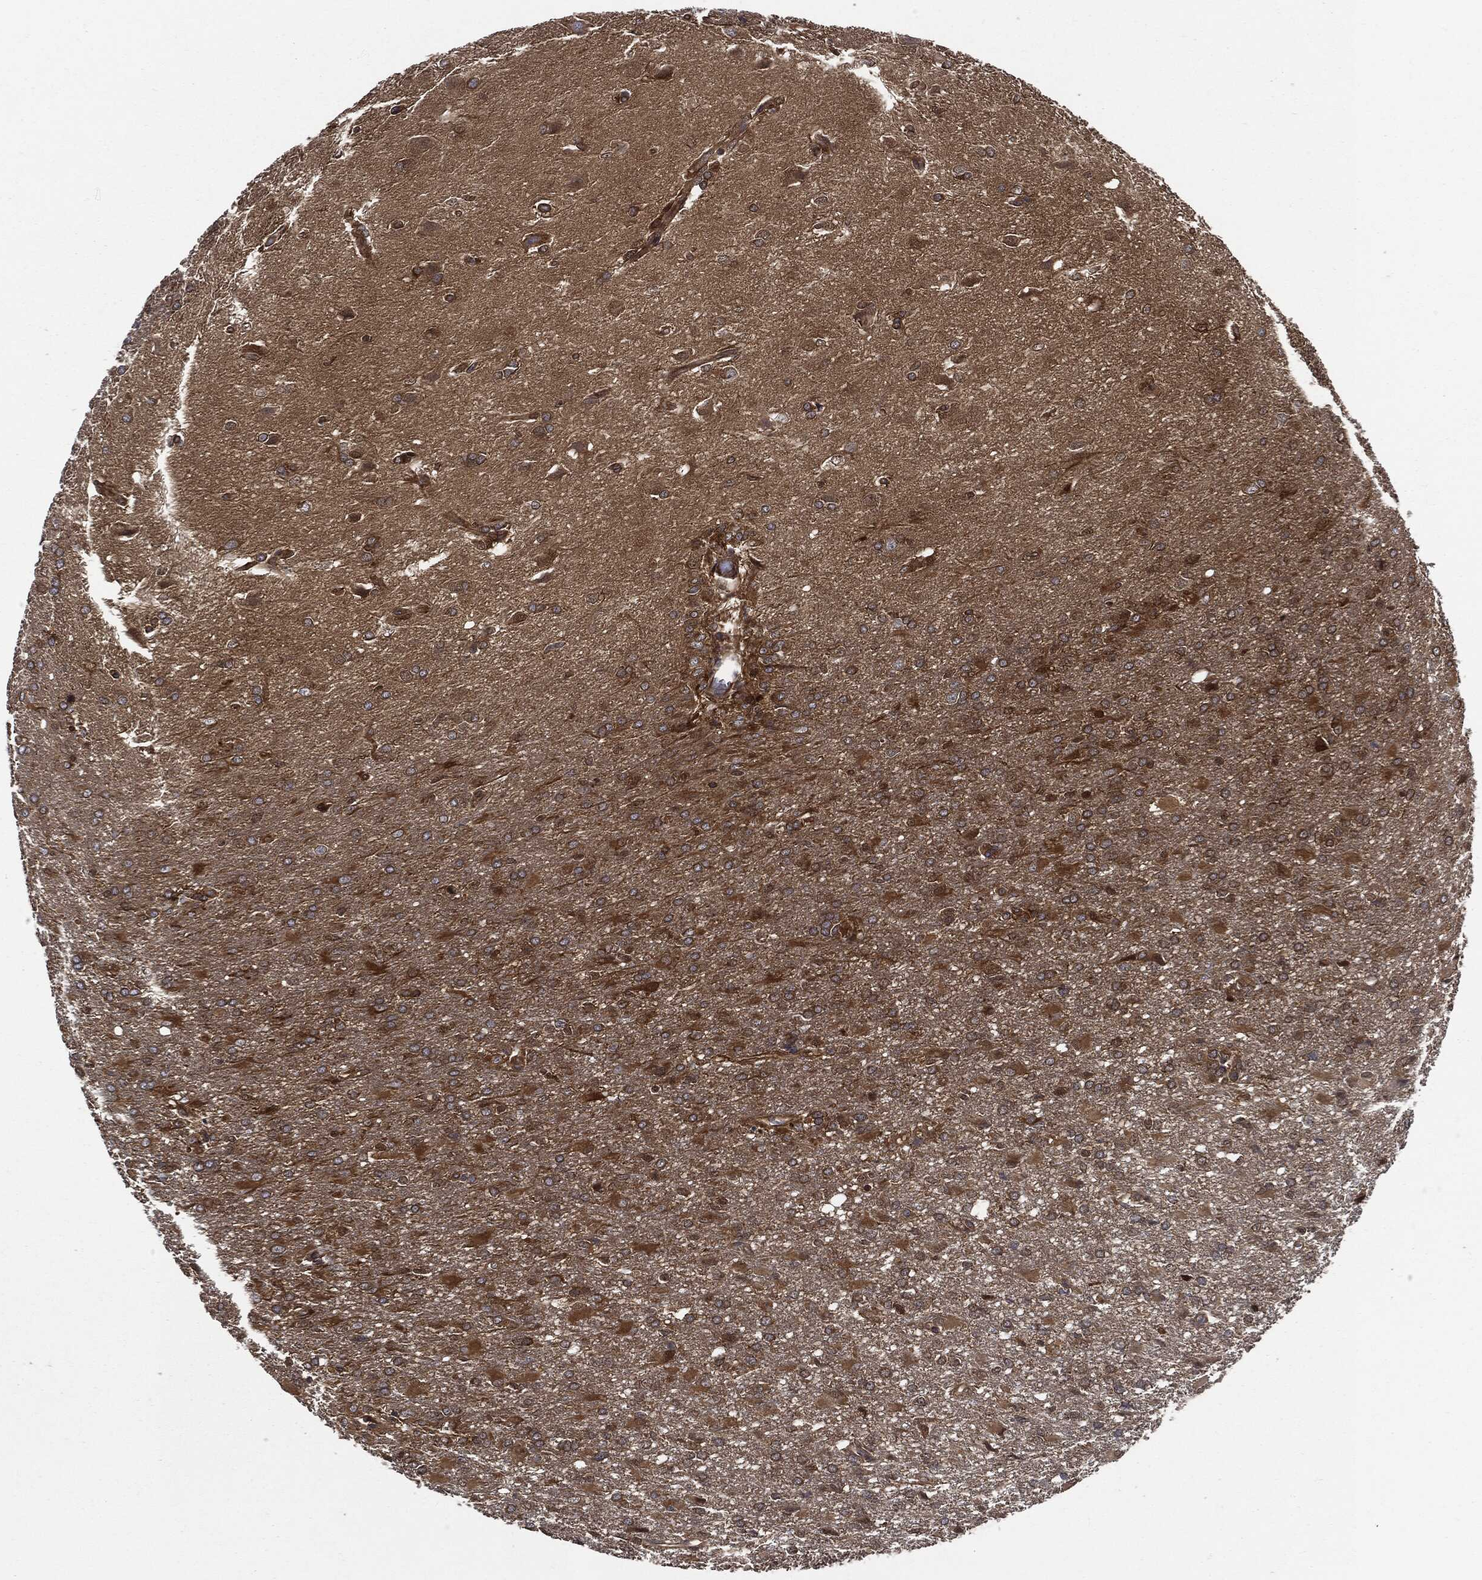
{"staining": {"intensity": "moderate", "quantity": "25%-75%", "location": "cytoplasmic/membranous"}, "tissue": "glioma", "cell_type": "Tumor cells", "image_type": "cancer", "snomed": [{"axis": "morphology", "description": "Glioma, malignant, High grade"}, {"axis": "topography", "description": "Brain"}], "caption": "Immunohistochemical staining of glioma exhibits medium levels of moderate cytoplasmic/membranous positivity in approximately 25%-75% of tumor cells.", "gene": "XPNPEP1", "patient": {"sex": "male", "age": 68}}